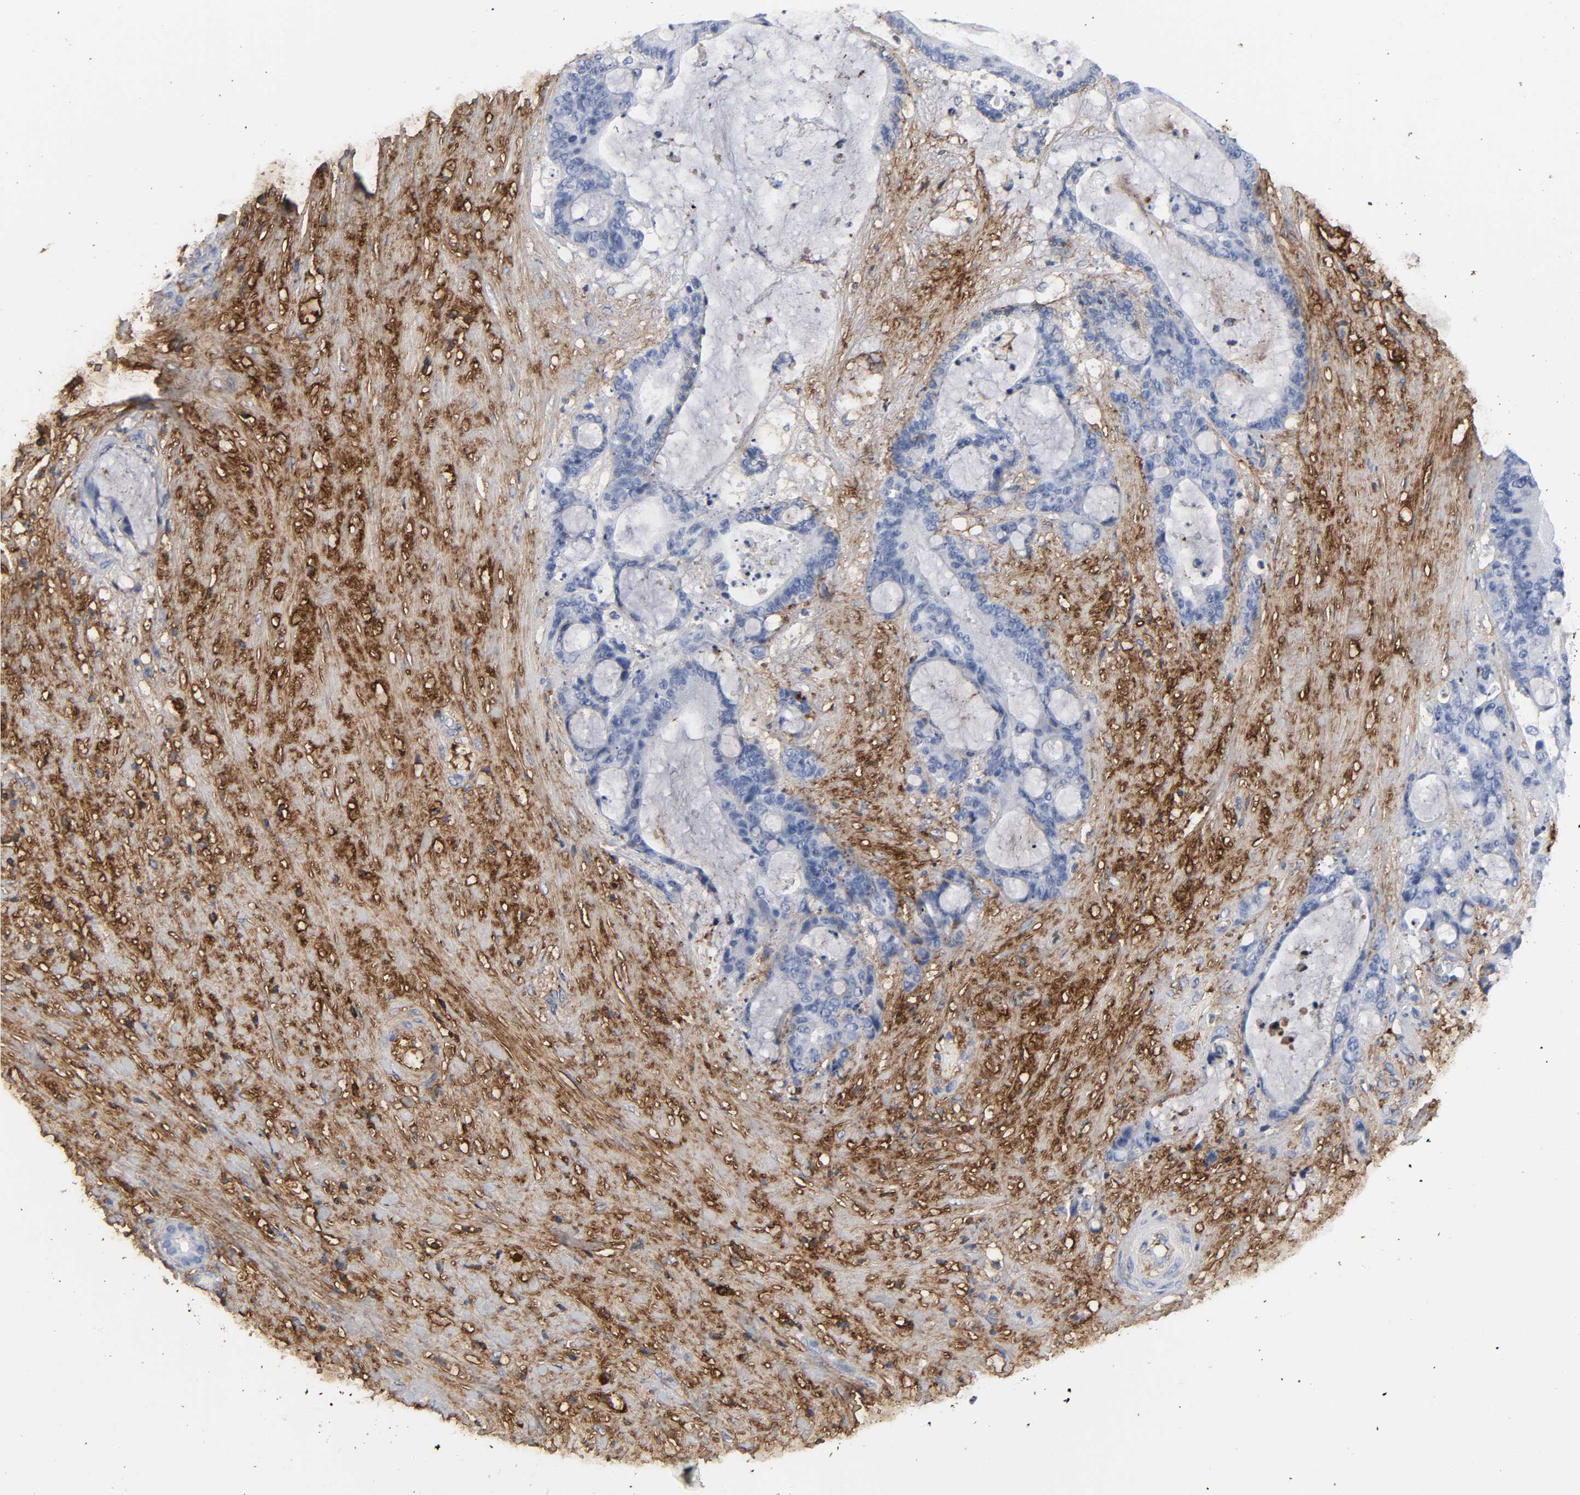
{"staining": {"intensity": "negative", "quantity": "none", "location": "none"}, "tissue": "liver cancer", "cell_type": "Tumor cells", "image_type": "cancer", "snomed": [{"axis": "morphology", "description": "Cholangiocarcinoma"}, {"axis": "topography", "description": "Liver"}], "caption": "This is an immunohistochemistry (IHC) micrograph of liver cholangiocarcinoma. There is no expression in tumor cells.", "gene": "FBLN1", "patient": {"sex": "female", "age": 73}}